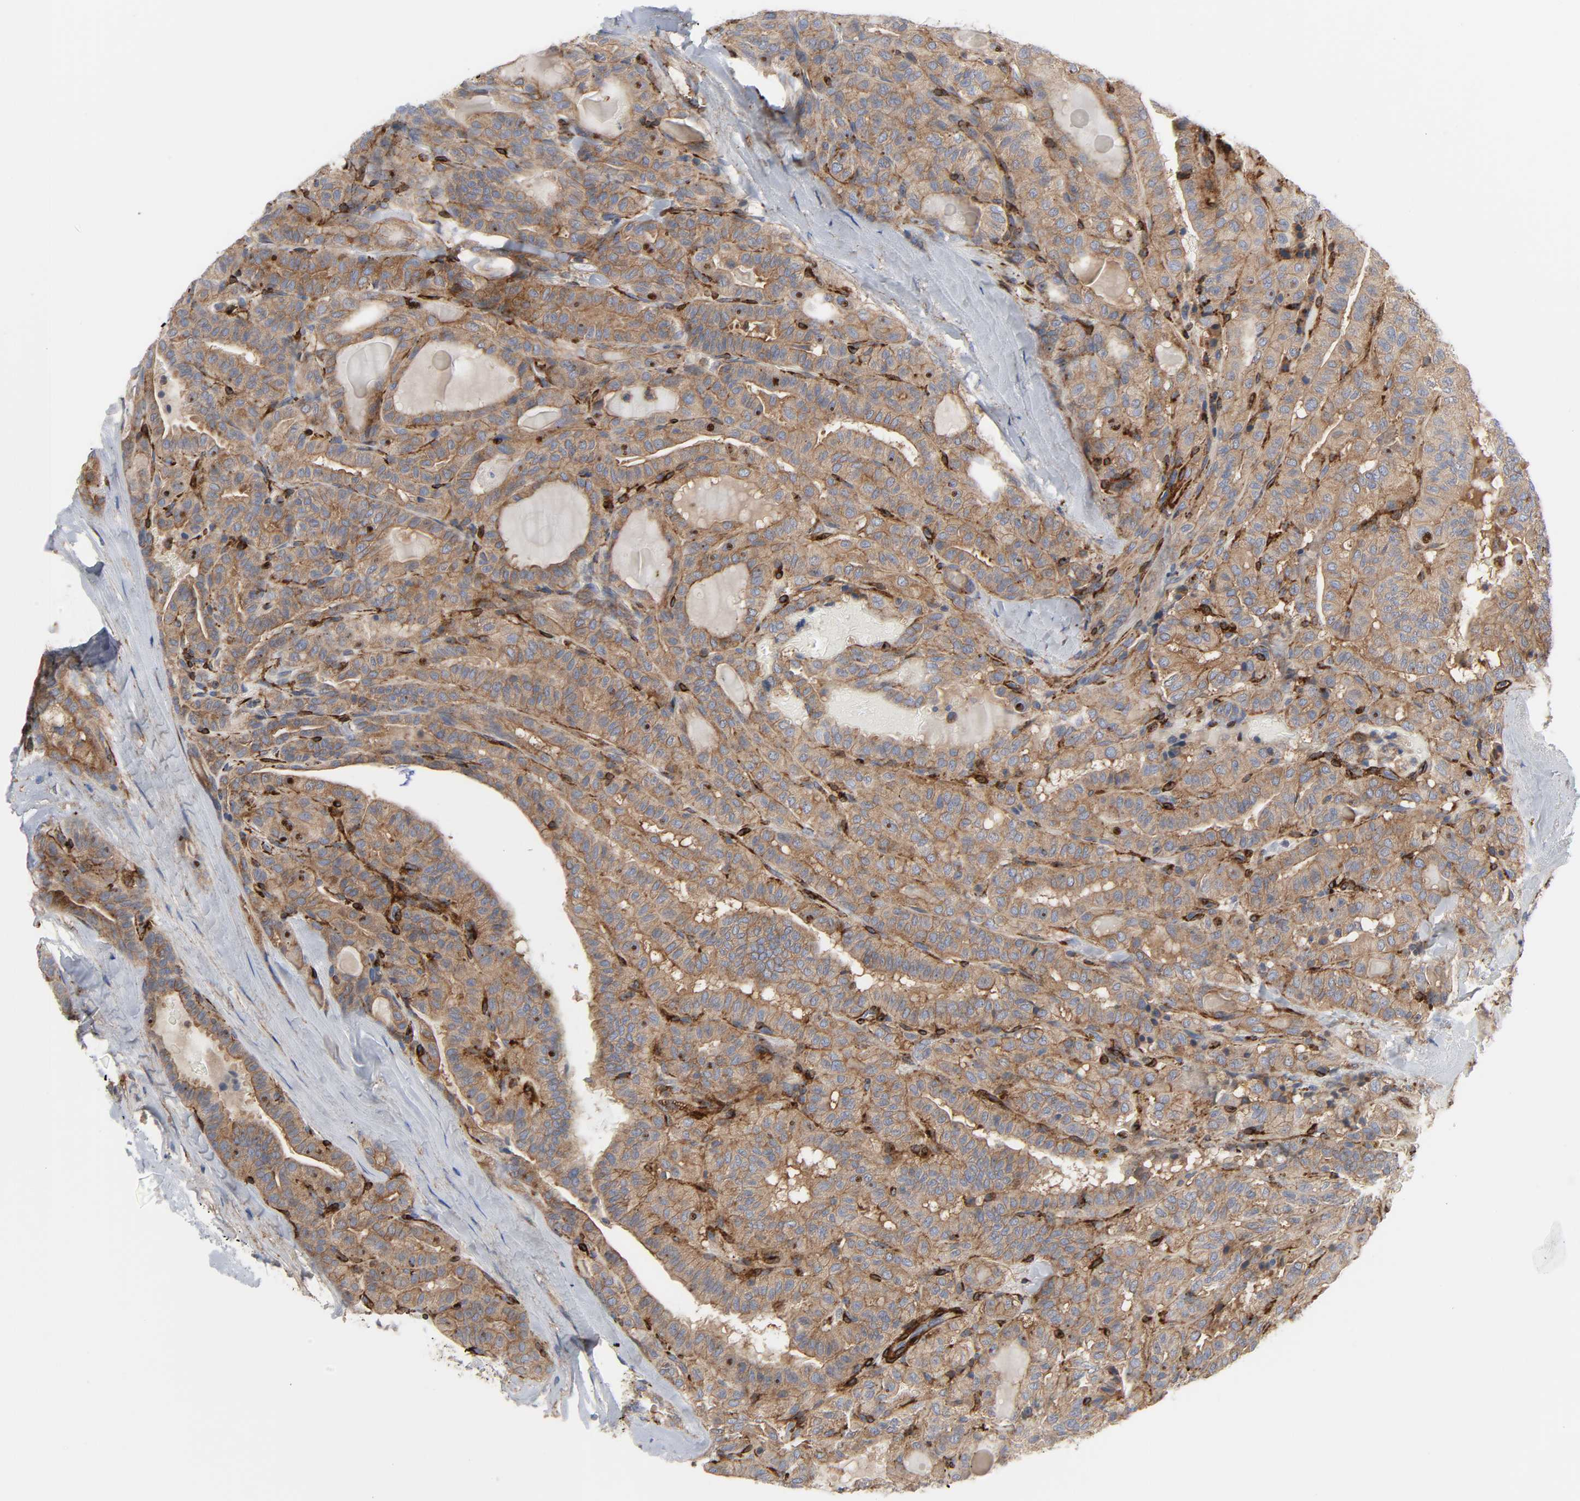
{"staining": {"intensity": "moderate", "quantity": ">75%", "location": "cytoplasmic/membranous"}, "tissue": "thyroid cancer", "cell_type": "Tumor cells", "image_type": "cancer", "snomed": [{"axis": "morphology", "description": "Papillary adenocarcinoma, NOS"}, {"axis": "topography", "description": "Thyroid gland"}], "caption": "This is an image of immunohistochemistry staining of thyroid cancer (papillary adenocarcinoma), which shows moderate staining in the cytoplasmic/membranous of tumor cells.", "gene": "ARHGAP1", "patient": {"sex": "male", "age": 77}}